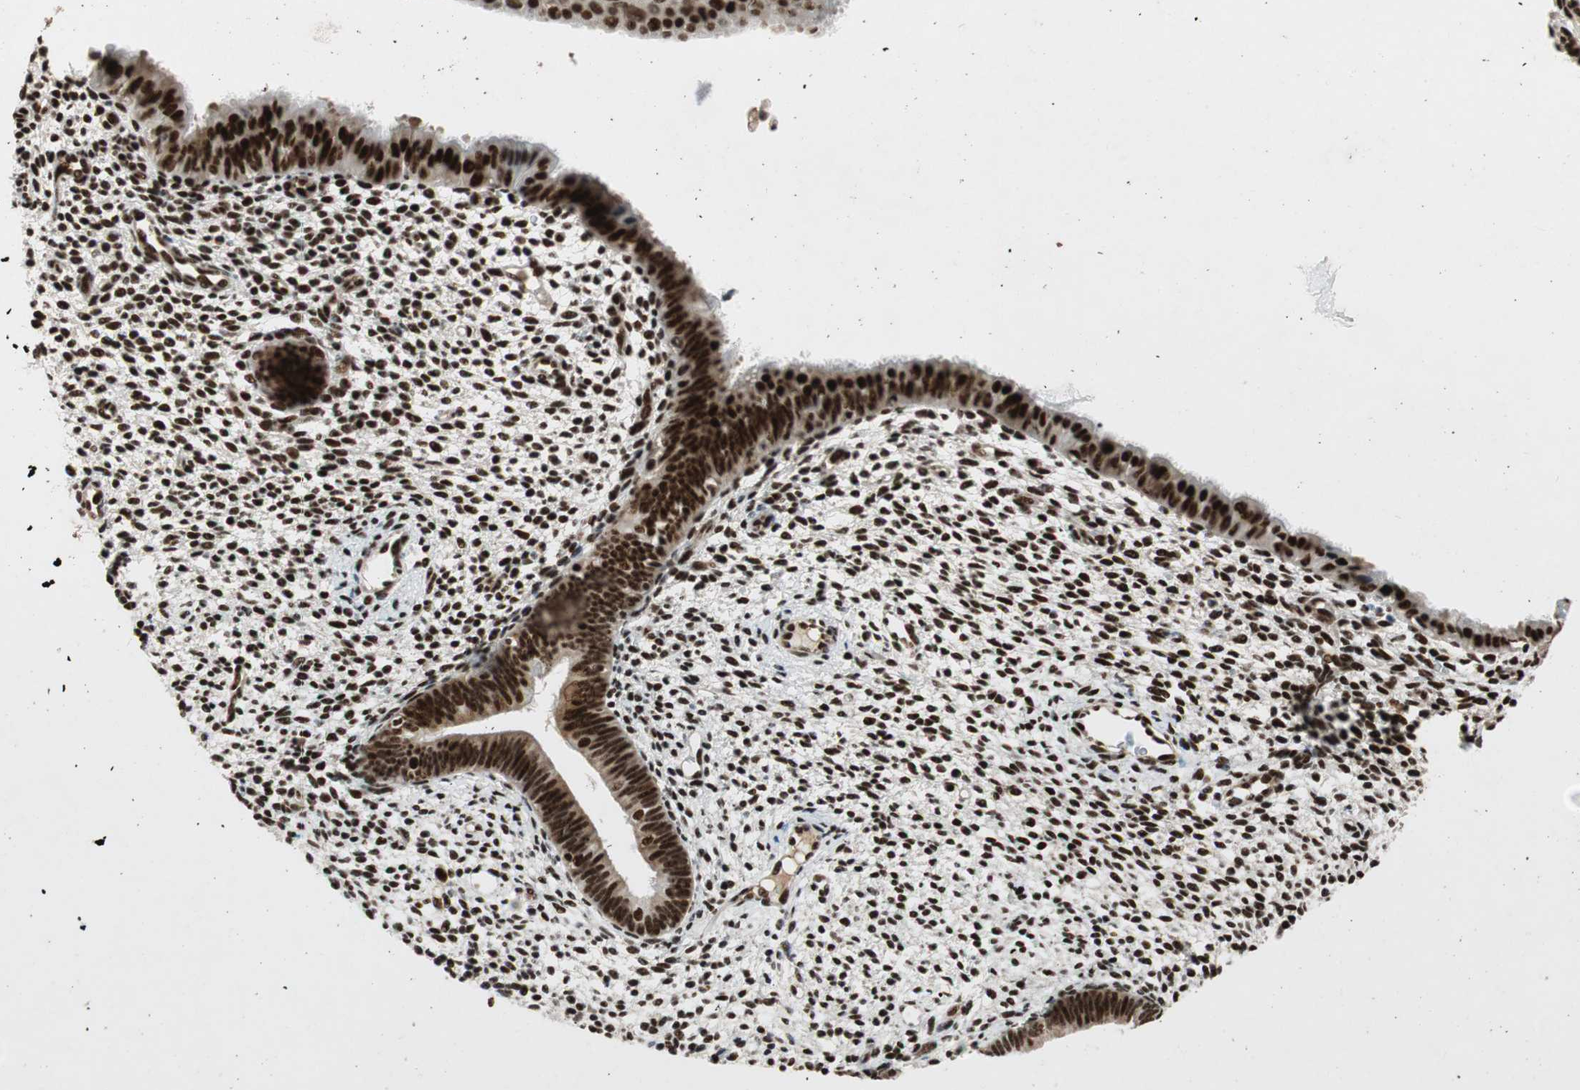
{"staining": {"intensity": "moderate", "quantity": "25%-75%", "location": "nuclear"}, "tissue": "endometrium", "cell_type": "Cells in endometrial stroma", "image_type": "normal", "snomed": [{"axis": "morphology", "description": "Normal tissue, NOS"}, {"axis": "topography", "description": "Endometrium"}], "caption": "Moderate nuclear expression is present in about 25%-75% of cells in endometrial stroma in unremarkable endometrium.", "gene": "NCBP3", "patient": {"sex": "female", "age": 61}}